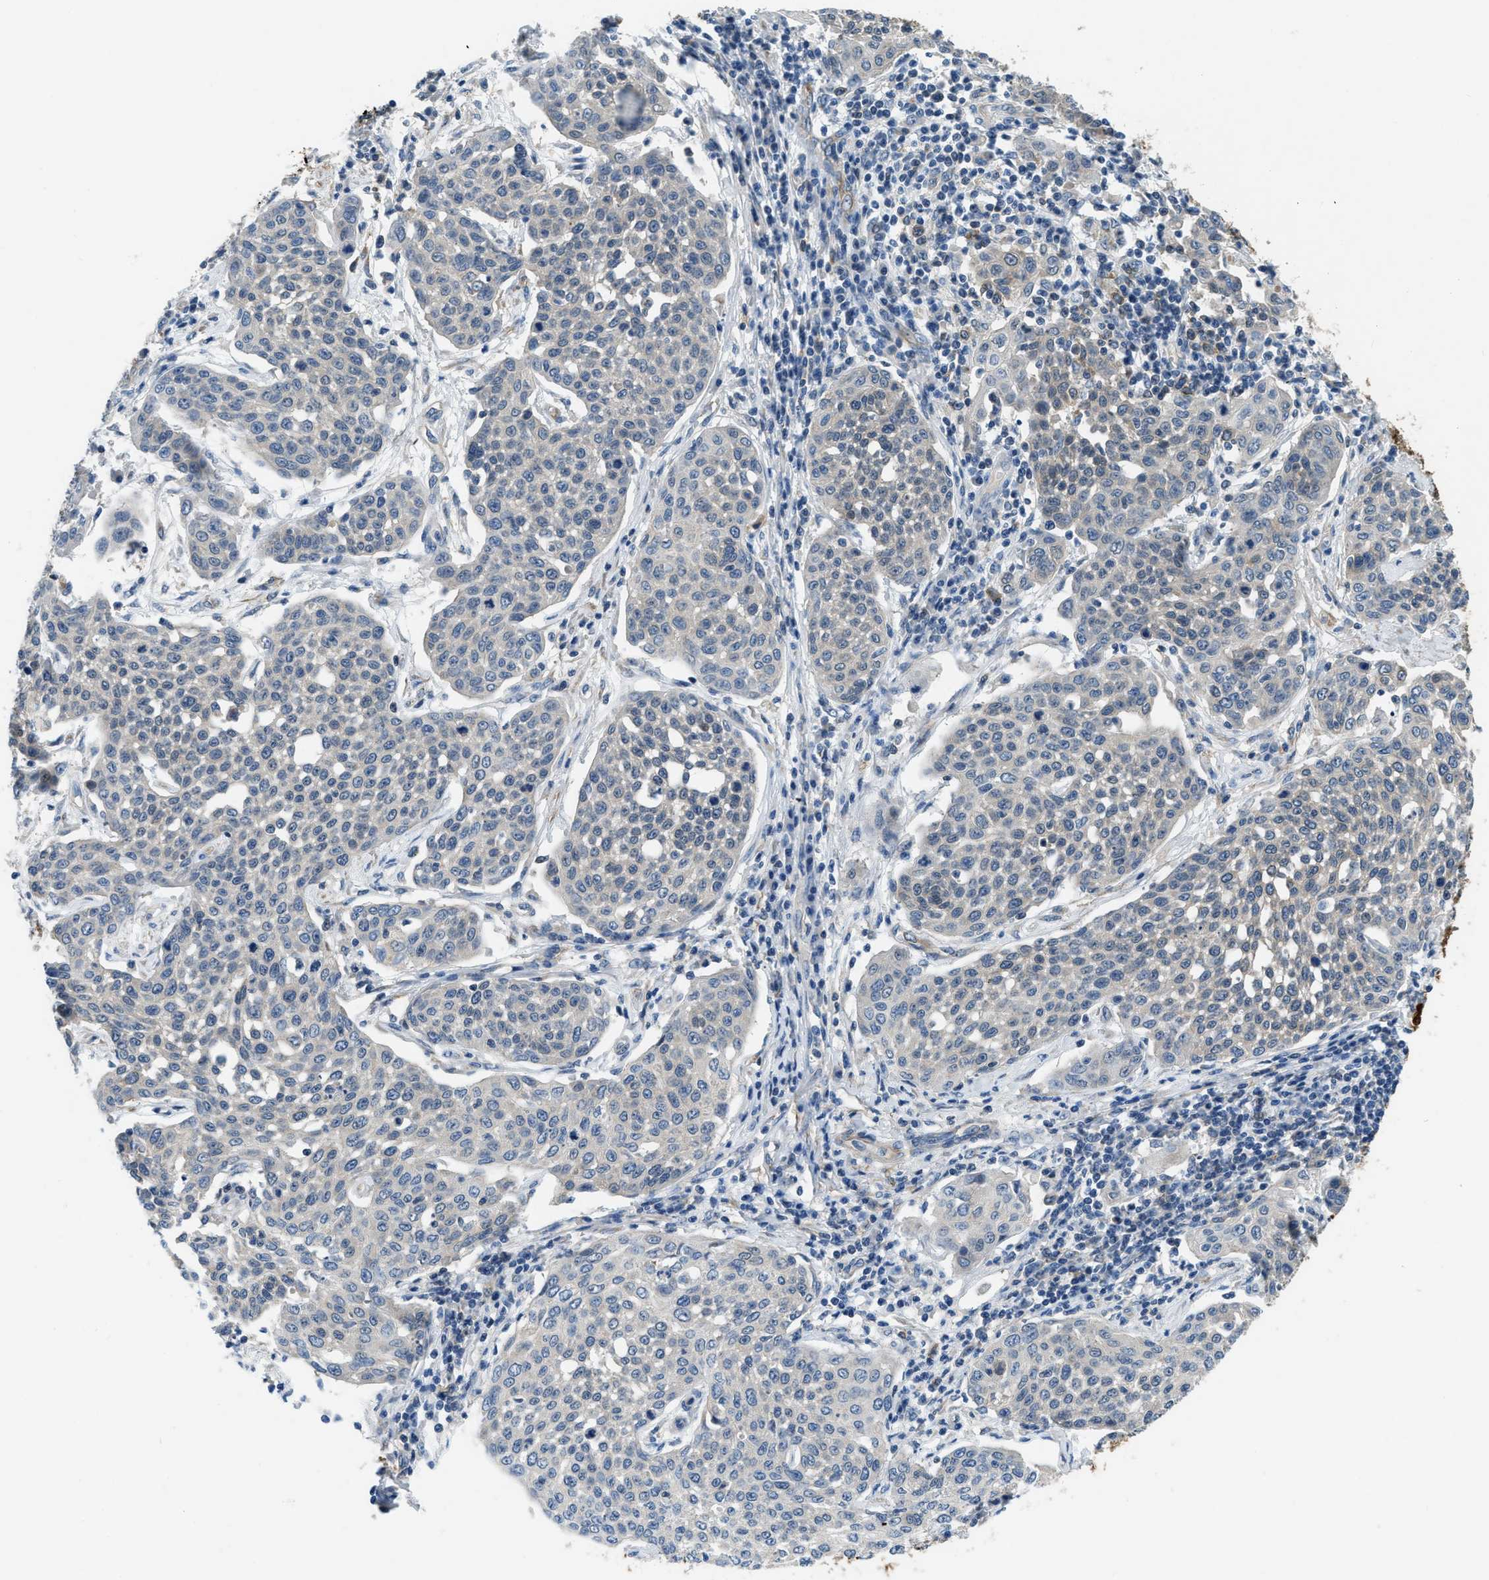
{"staining": {"intensity": "negative", "quantity": "none", "location": "none"}, "tissue": "cervical cancer", "cell_type": "Tumor cells", "image_type": "cancer", "snomed": [{"axis": "morphology", "description": "Squamous cell carcinoma, NOS"}, {"axis": "topography", "description": "Cervix"}], "caption": "This histopathology image is of cervical cancer (squamous cell carcinoma) stained with immunohistochemistry to label a protein in brown with the nuclei are counter-stained blue. There is no positivity in tumor cells.", "gene": "PFKP", "patient": {"sex": "female", "age": 34}}